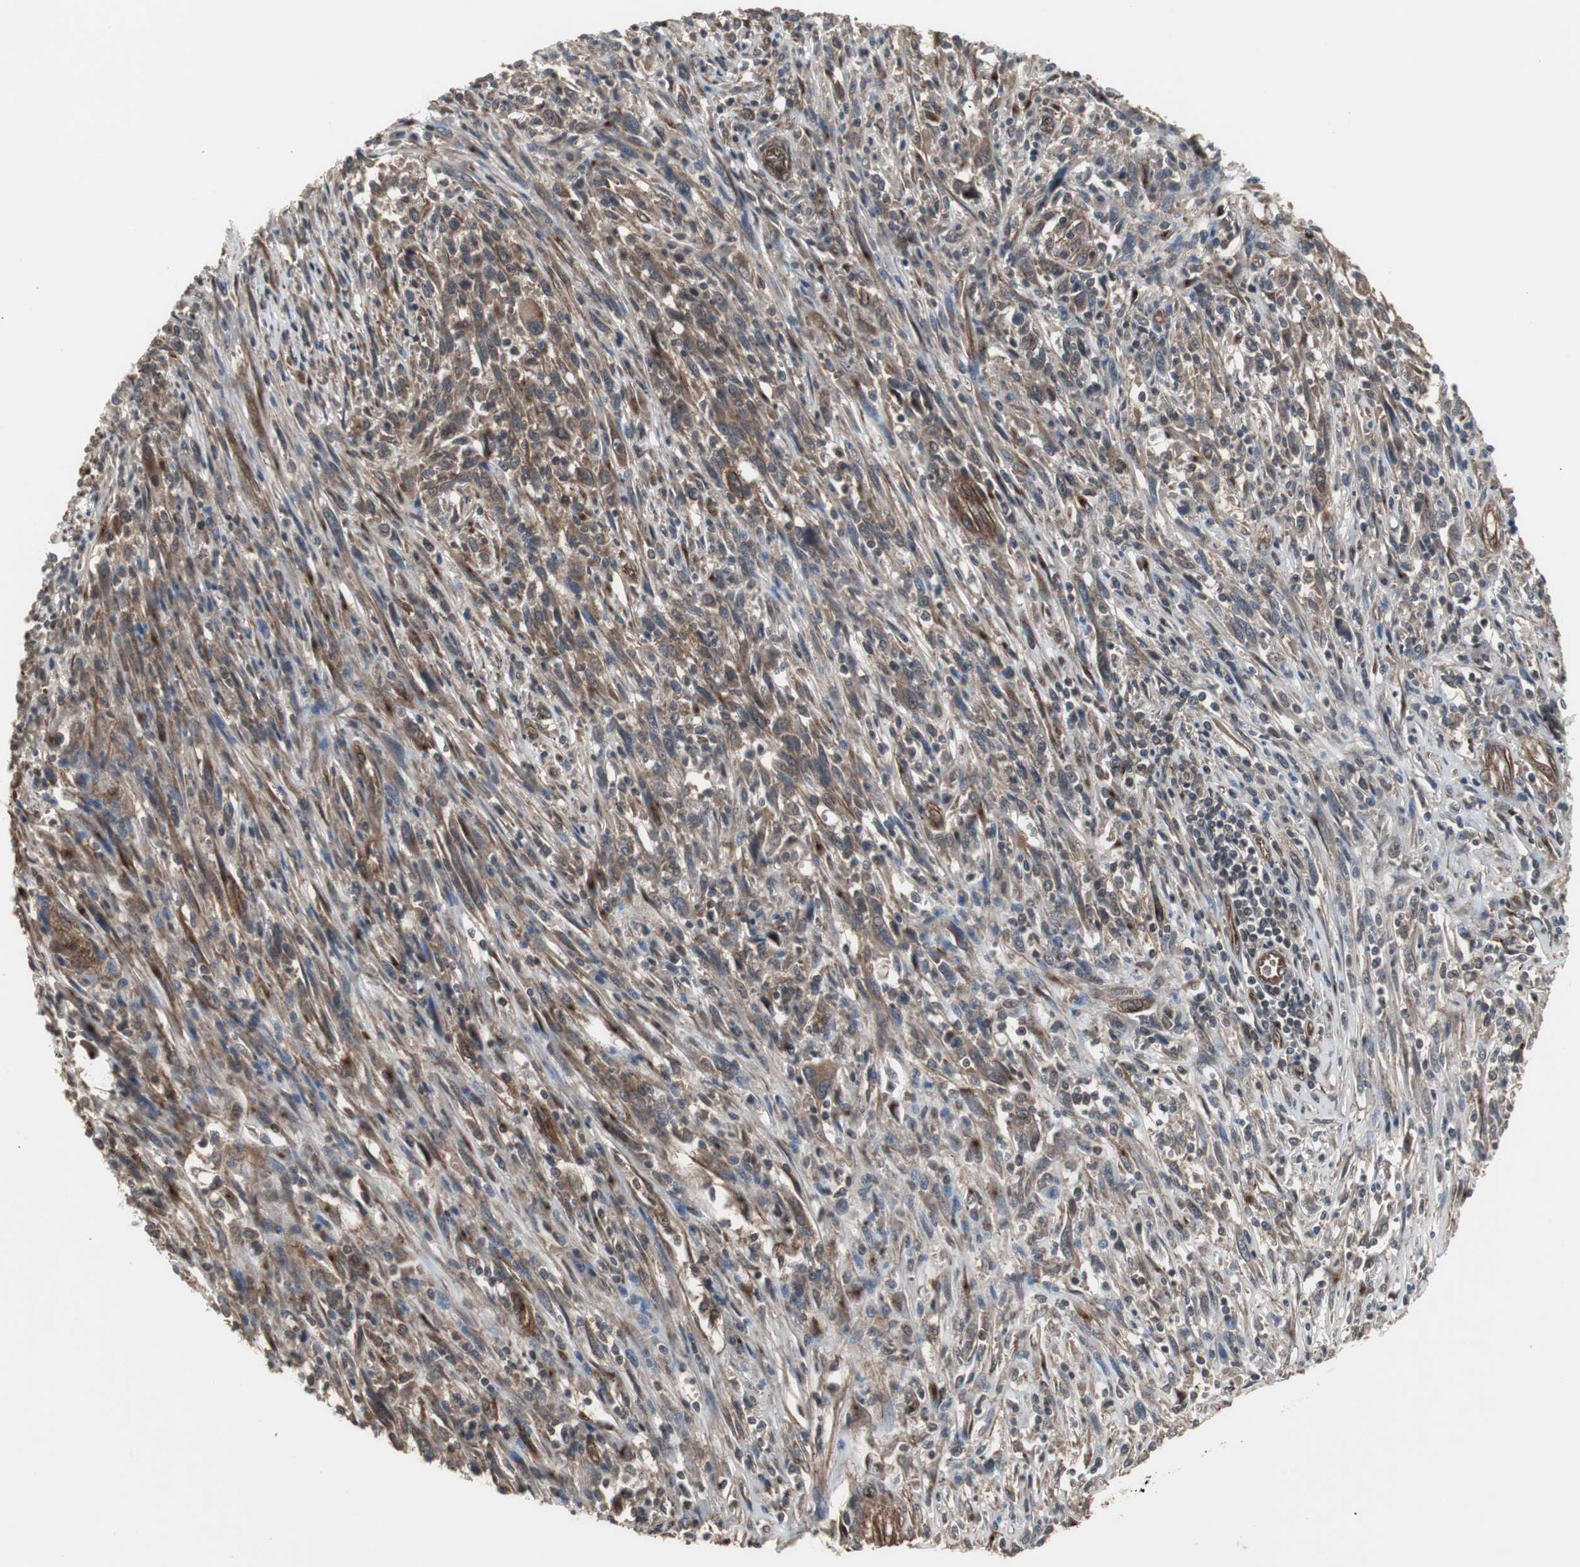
{"staining": {"intensity": "moderate", "quantity": ">75%", "location": "cytoplasmic/membranous"}, "tissue": "melanoma", "cell_type": "Tumor cells", "image_type": "cancer", "snomed": [{"axis": "morphology", "description": "Malignant melanoma, Metastatic site"}, {"axis": "topography", "description": "Lymph node"}], "caption": "Moderate cytoplasmic/membranous expression for a protein is identified in approximately >75% of tumor cells of malignant melanoma (metastatic site) using IHC.", "gene": "ATP2B2", "patient": {"sex": "male", "age": 61}}